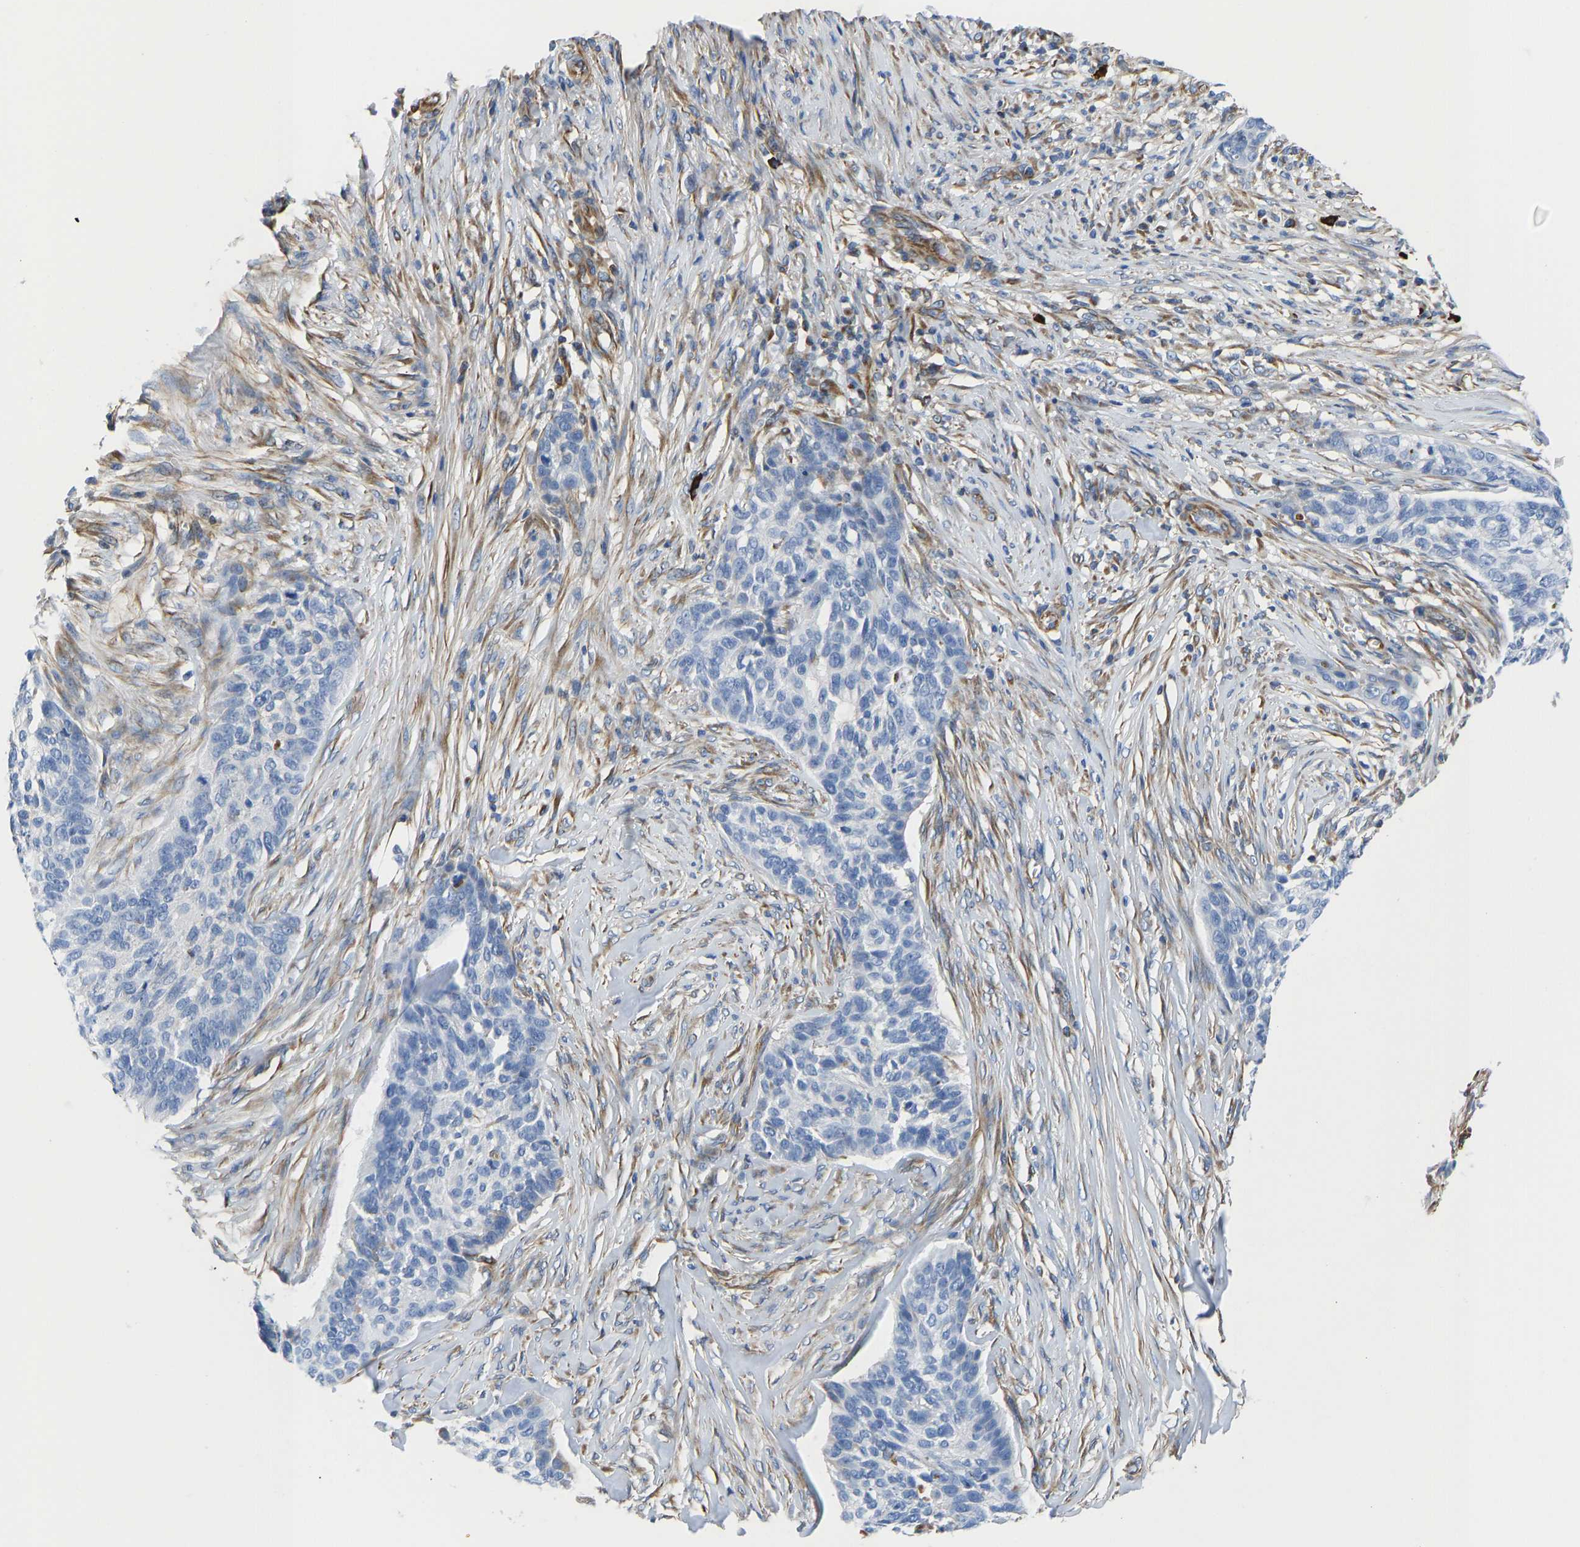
{"staining": {"intensity": "negative", "quantity": "none", "location": "none"}, "tissue": "skin cancer", "cell_type": "Tumor cells", "image_type": "cancer", "snomed": [{"axis": "morphology", "description": "Basal cell carcinoma"}, {"axis": "topography", "description": "Skin"}], "caption": "An immunohistochemistry image of skin basal cell carcinoma is shown. There is no staining in tumor cells of skin basal cell carcinoma. (Immunohistochemistry (ihc), brightfield microscopy, high magnification).", "gene": "HSPG2", "patient": {"sex": "male", "age": 85}}